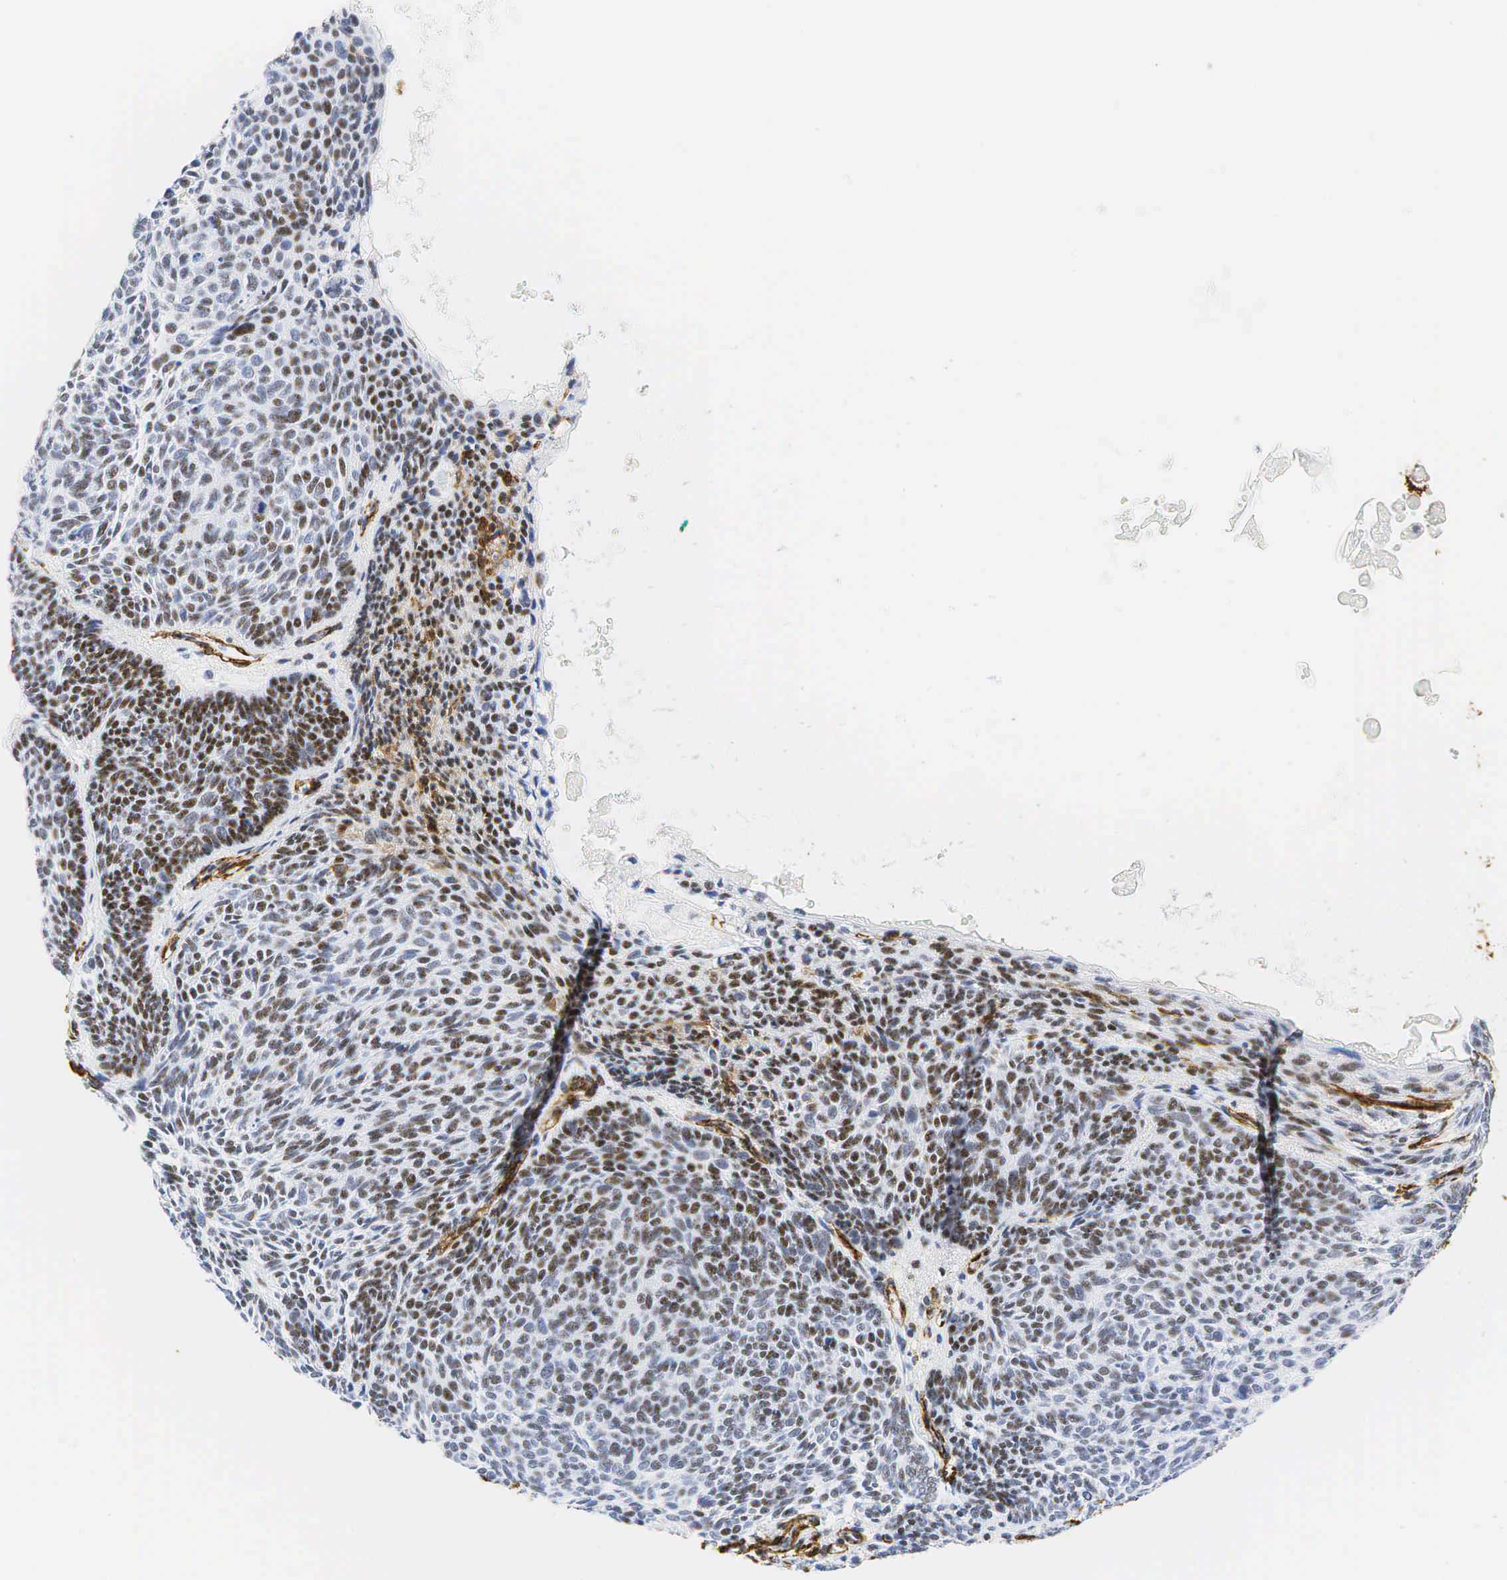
{"staining": {"intensity": "moderate", "quantity": "25%-75%", "location": "nuclear"}, "tissue": "skin cancer", "cell_type": "Tumor cells", "image_type": "cancer", "snomed": [{"axis": "morphology", "description": "Basal cell carcinoma"}, {"axis": "topography", "description": "Skin"}], "caption": "Skin cancer stained with a protein marker displays moderate staining in tumor cells.", "gene": "ACTA2", "patient": {"sex": "male", "age": 84}}